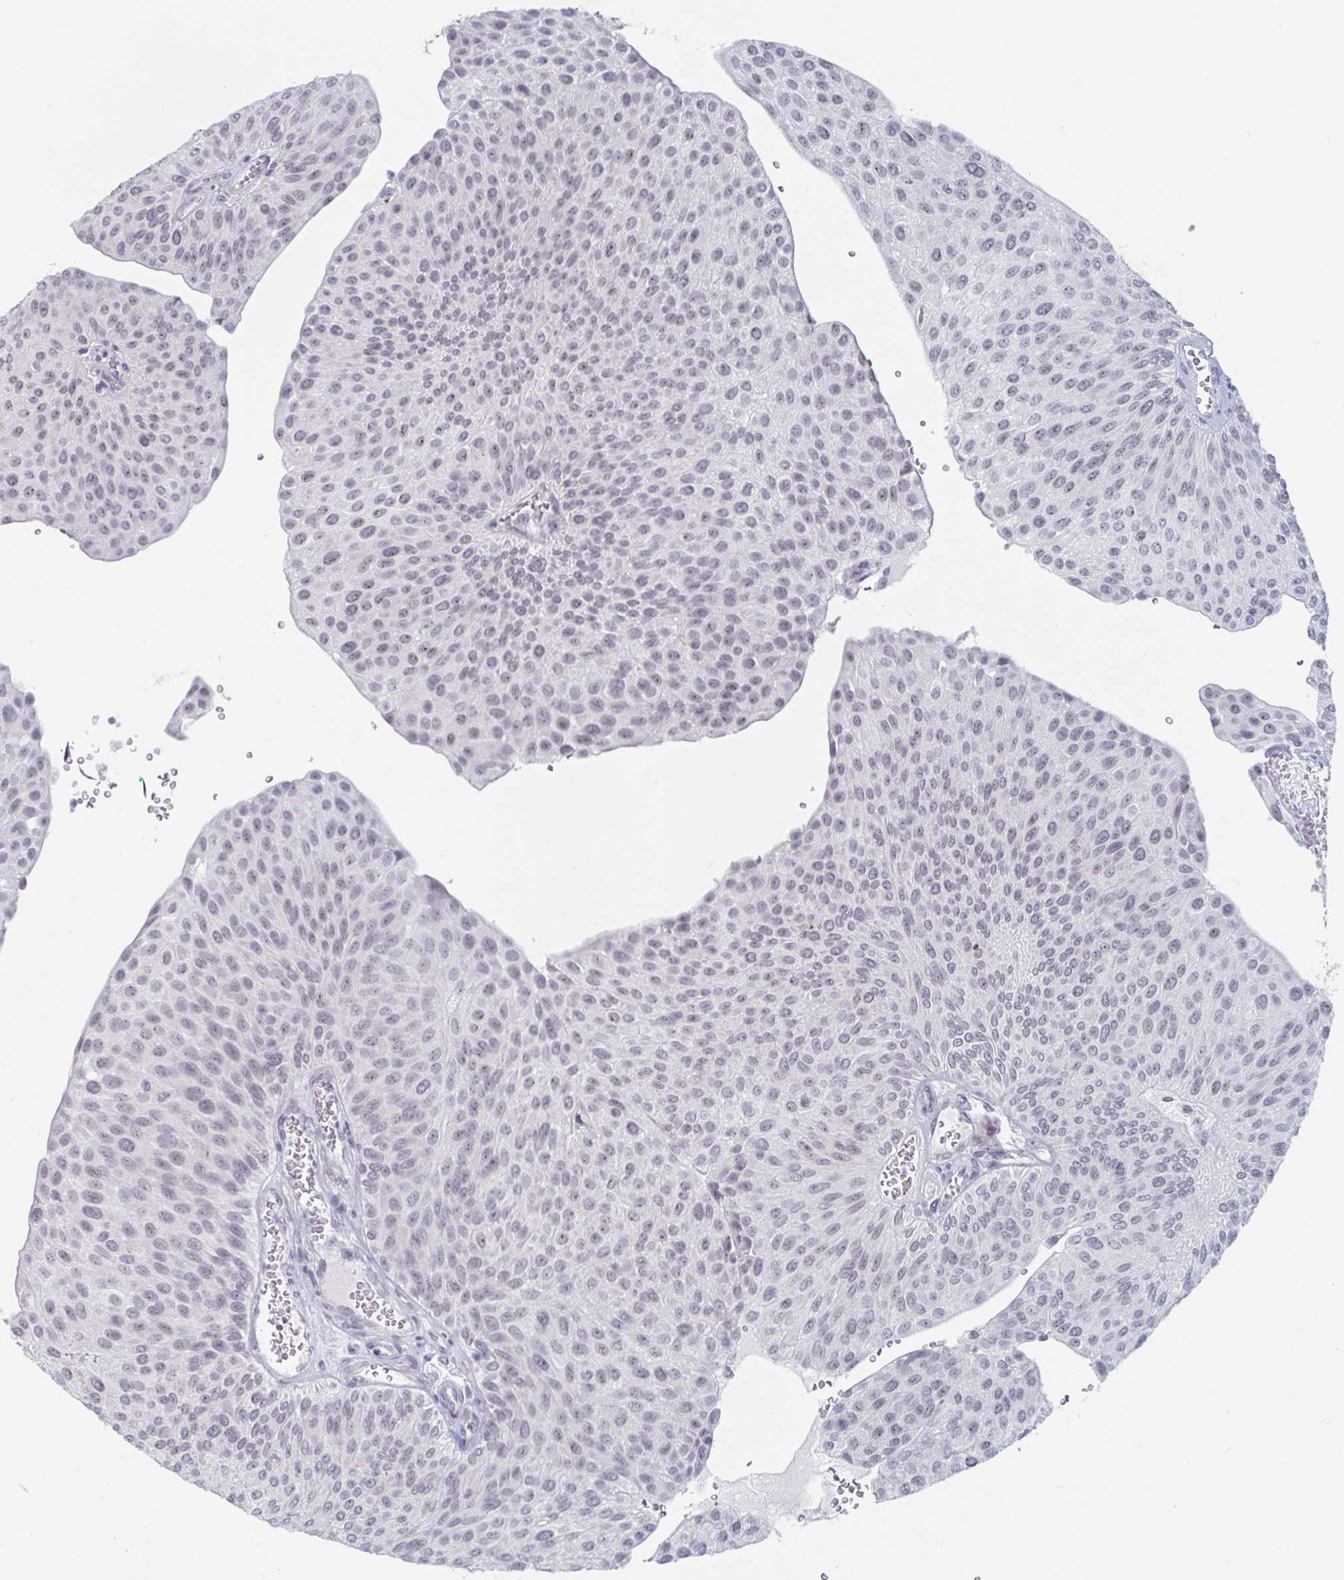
{"staining": {"intensity": "weak", "quantity": ">75%", "location": "nuclear"}, "tissue": "urothelial cancer", "cell_type": "Tumor cells", "image_type": "cancer", "snomed": [{"axis": "morphology", "description": "Urothelial carcinoma, NOS"}, {"axis": "topography", "description": "Urinary bladder"}], "caption": "High-power microscopy captured an immunohistochemistry (IHC) micrograph of urothelial cancer, revealing weak nuclear expression in about >75% of tumor cells.", "gene": "NR1H2", "patient": {"sex": "male", "age": 67}}